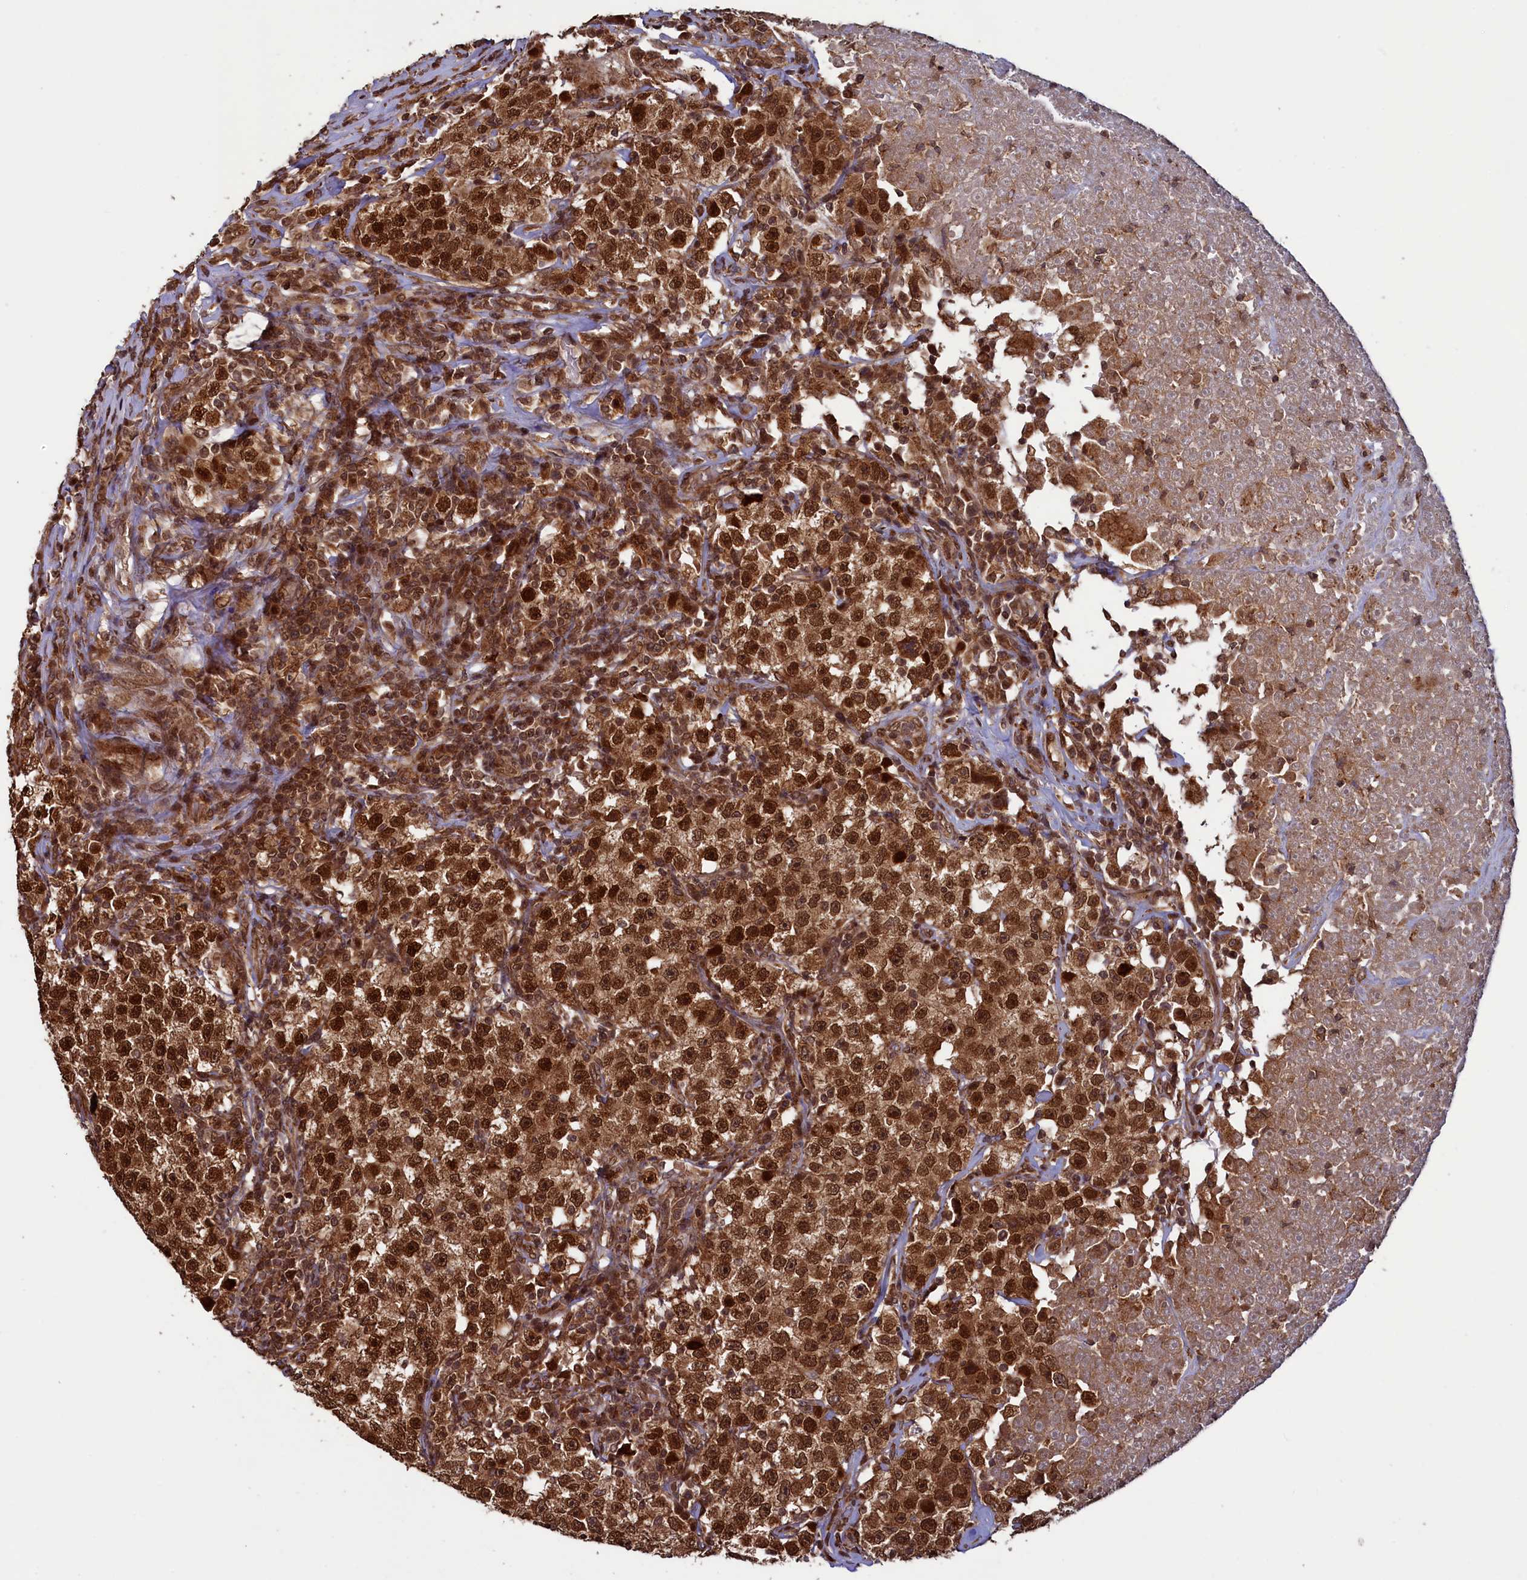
{"staining": {"intensity": "strong", "quantity": ">75%", "location": "cytoplasmic/membranous,nuclear"}, "tissue": "testis cancer", "cell_type": "Tumor cells", "image_type": "cancer", "snomed": [{"axis": "morphology", "description": "Seminoma, NOS"}, {"axis": "topography", "description": "Testis"}], "caption": "Immunohistochemistry (DAB (3,3'-diaminobenzidine)) staining of testis seminoma reveals strong cytoplasmic/membranous and nuclear protein expression in approximately >75% of tumor cells.", "gene": "NAE1", "patient": {"sex": "male", "age": 22}}